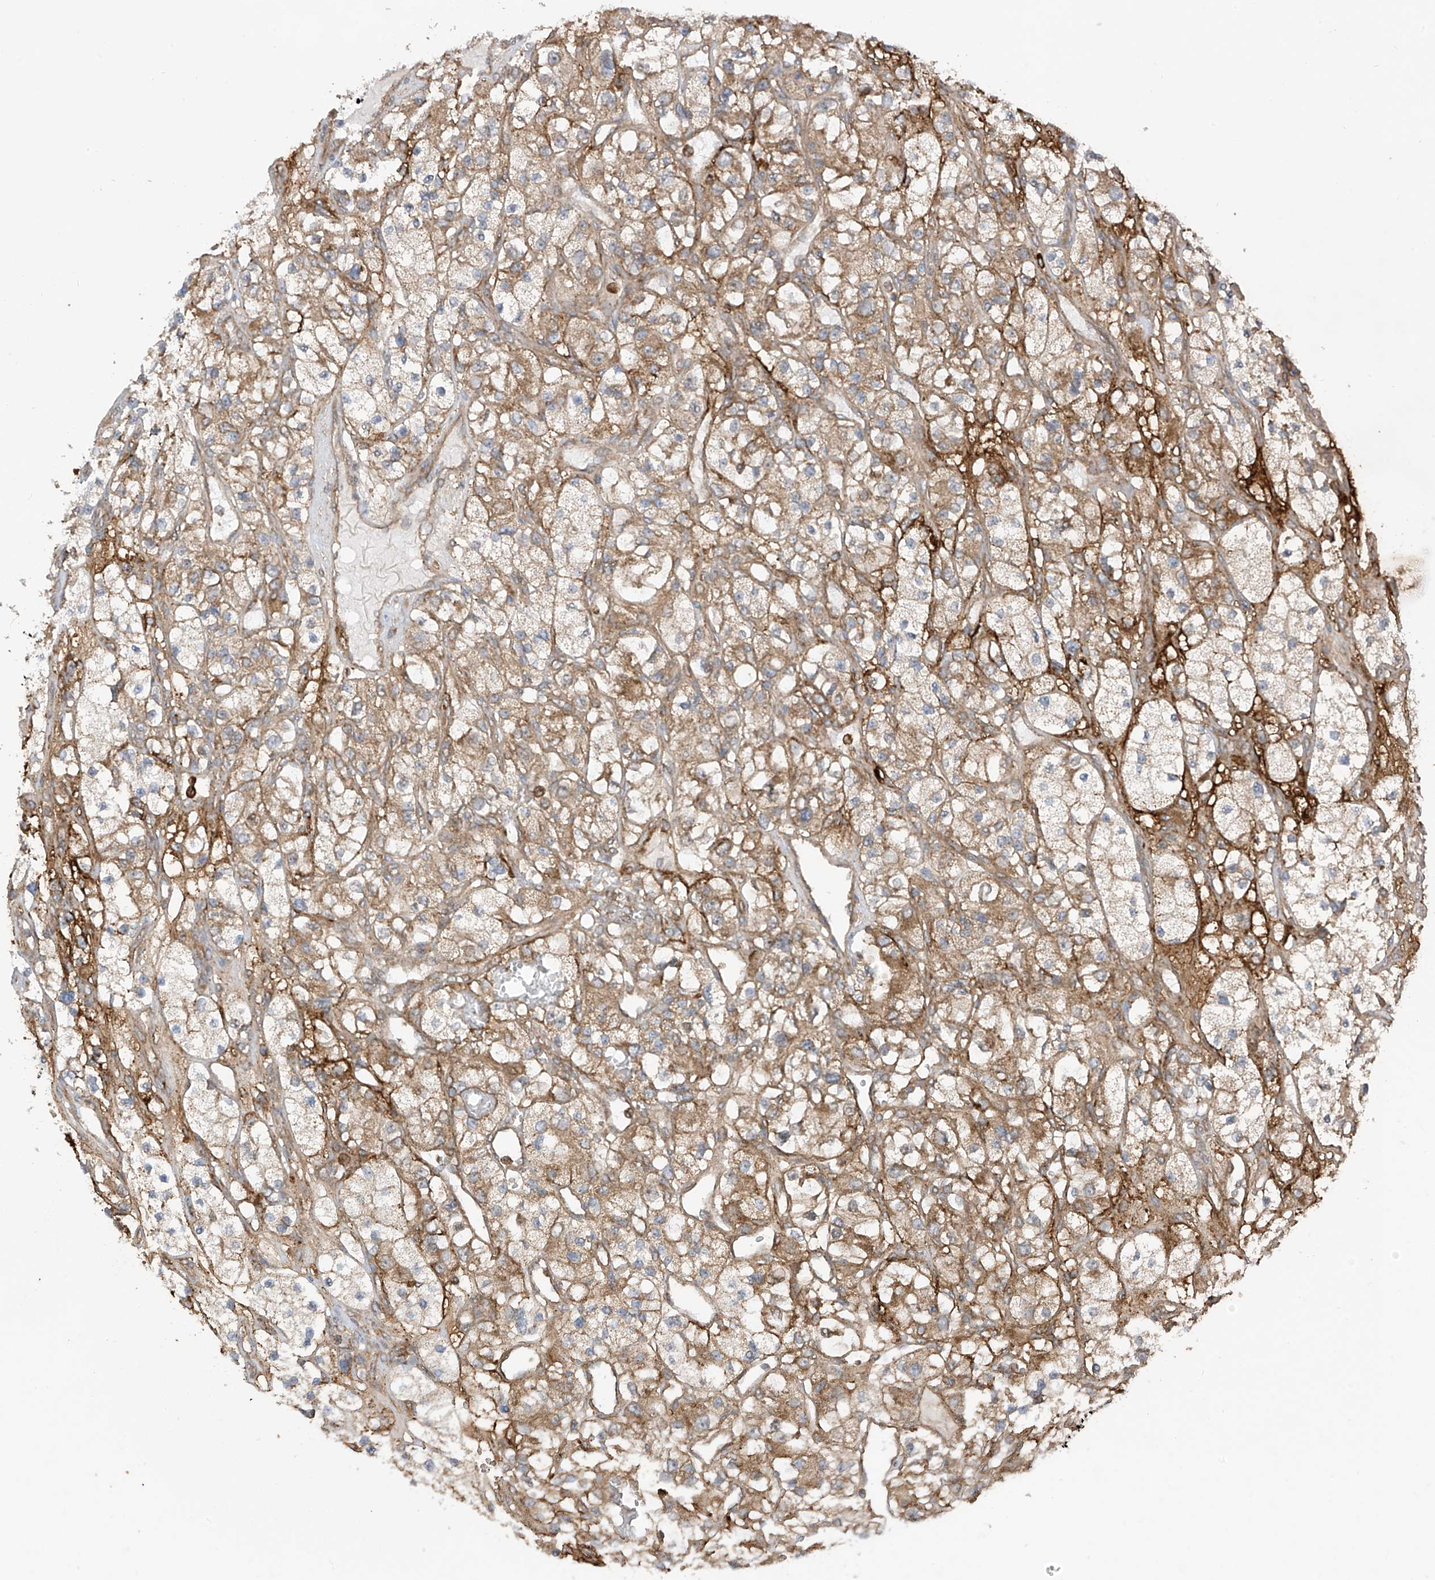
{"staining": {"intensity": "moderate", "quantity": ">75%", "location": "cytoplasmic/membranous"}, "tissue": "renal cancer", "cell_type": "Tumor cells", "image_type": "cancer", "snomed": [{"axis": "morphology", "description": "Adenocarcinoma, NOS"}, {"axis": "topography", "description": "Kidney"}], "caption": "Renal cancer (adenocarcinoma) was stained to show a protein in brown. There is medium levels of moderate cytoplasmic/membranous positivity in about >75% of tumor cells.", "gene": "REPS1", "patient": {"sex": "female", "age": 57}}